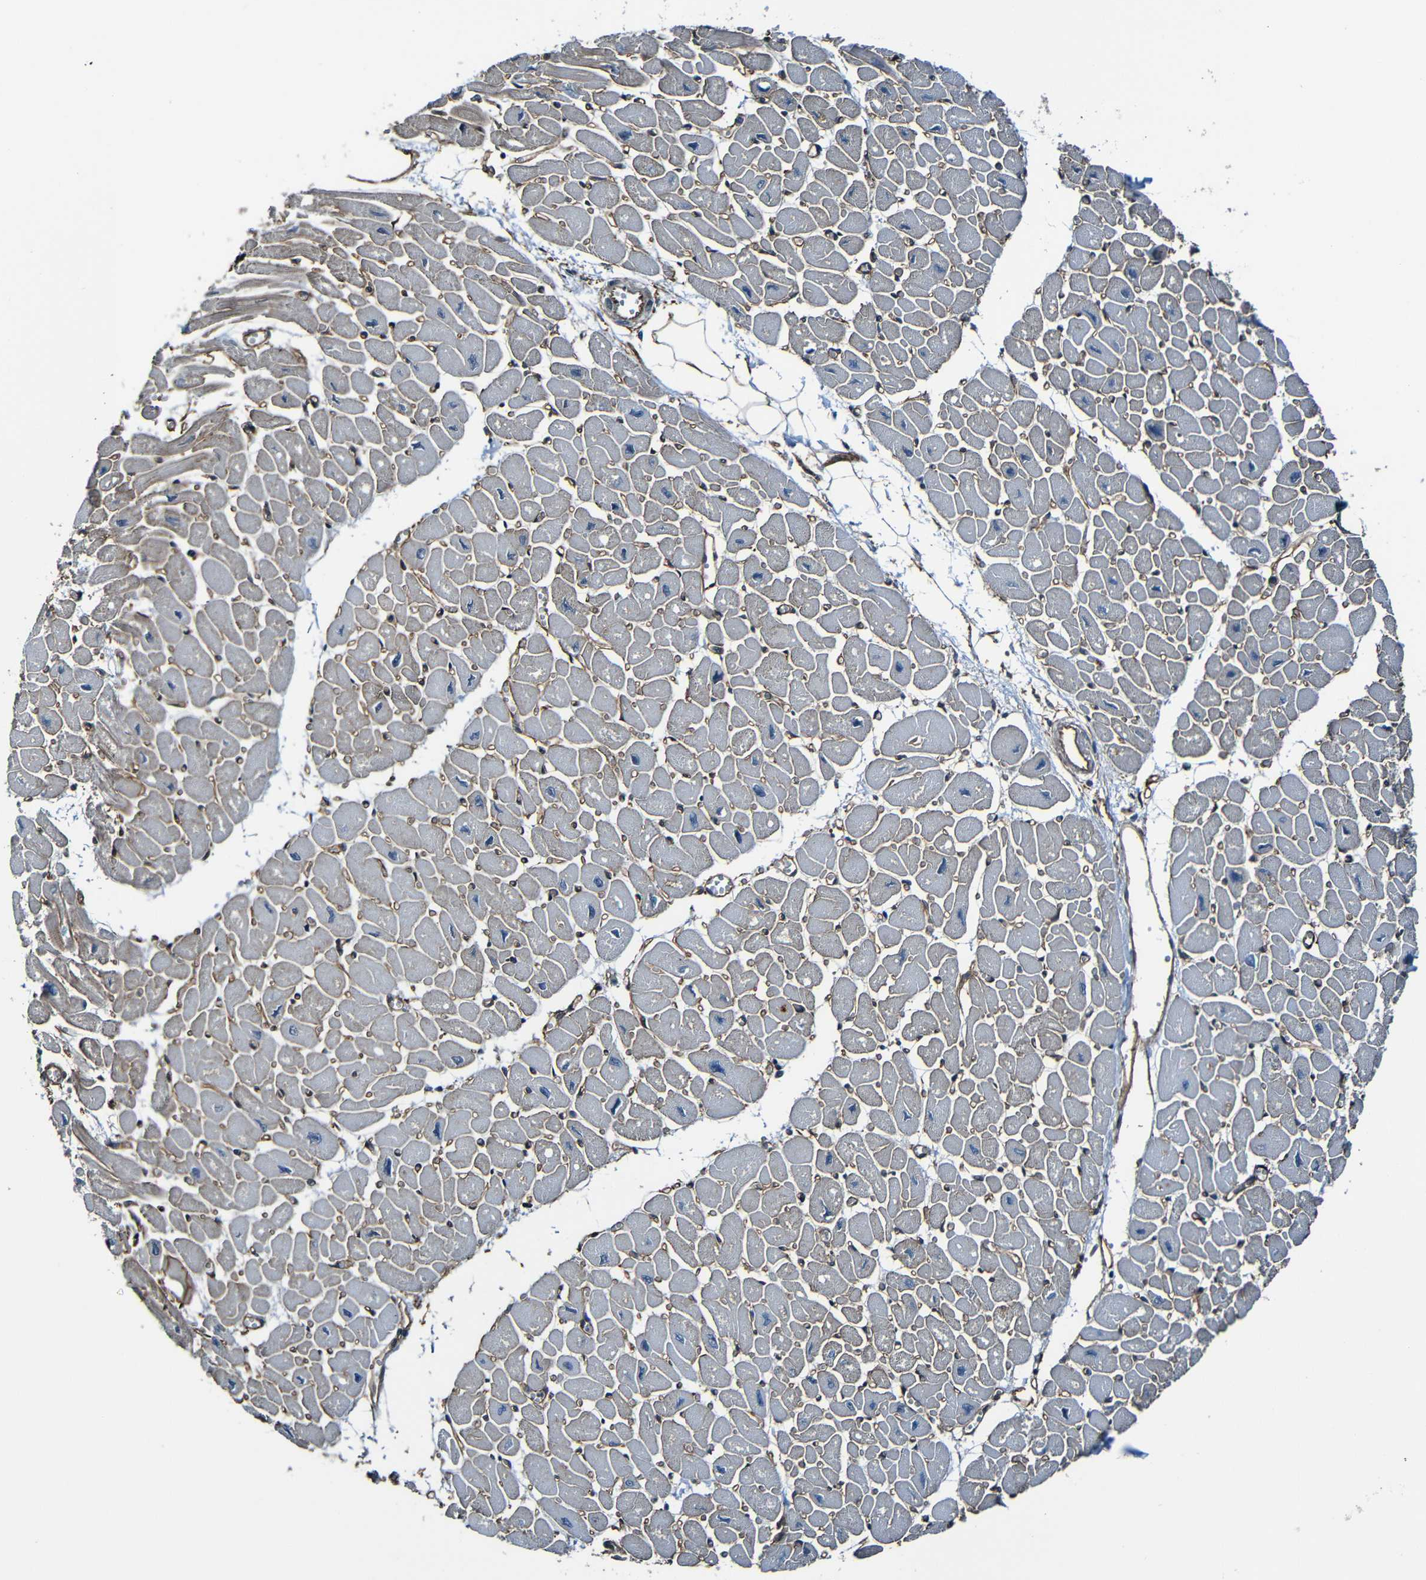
{"staining": {"intensity": "weak", "quantity": "<25%", "location": "cytoplasmic/membranous"}, "tissue": "heart muscle", "cell_type": "Cardiomyocytes", "image_type": "normal", "snomed": [{"axis": "morphology", "description": "Normal tissue, NOS"}, {"axis": "topography", "description": "Heart"}], "caption": "Immunohistochemical staining of normal heart muscle shows no significant expression in cardiomyocytes.", "gene": "LGR5", "patient": {"sex": "female", "age": 54}}